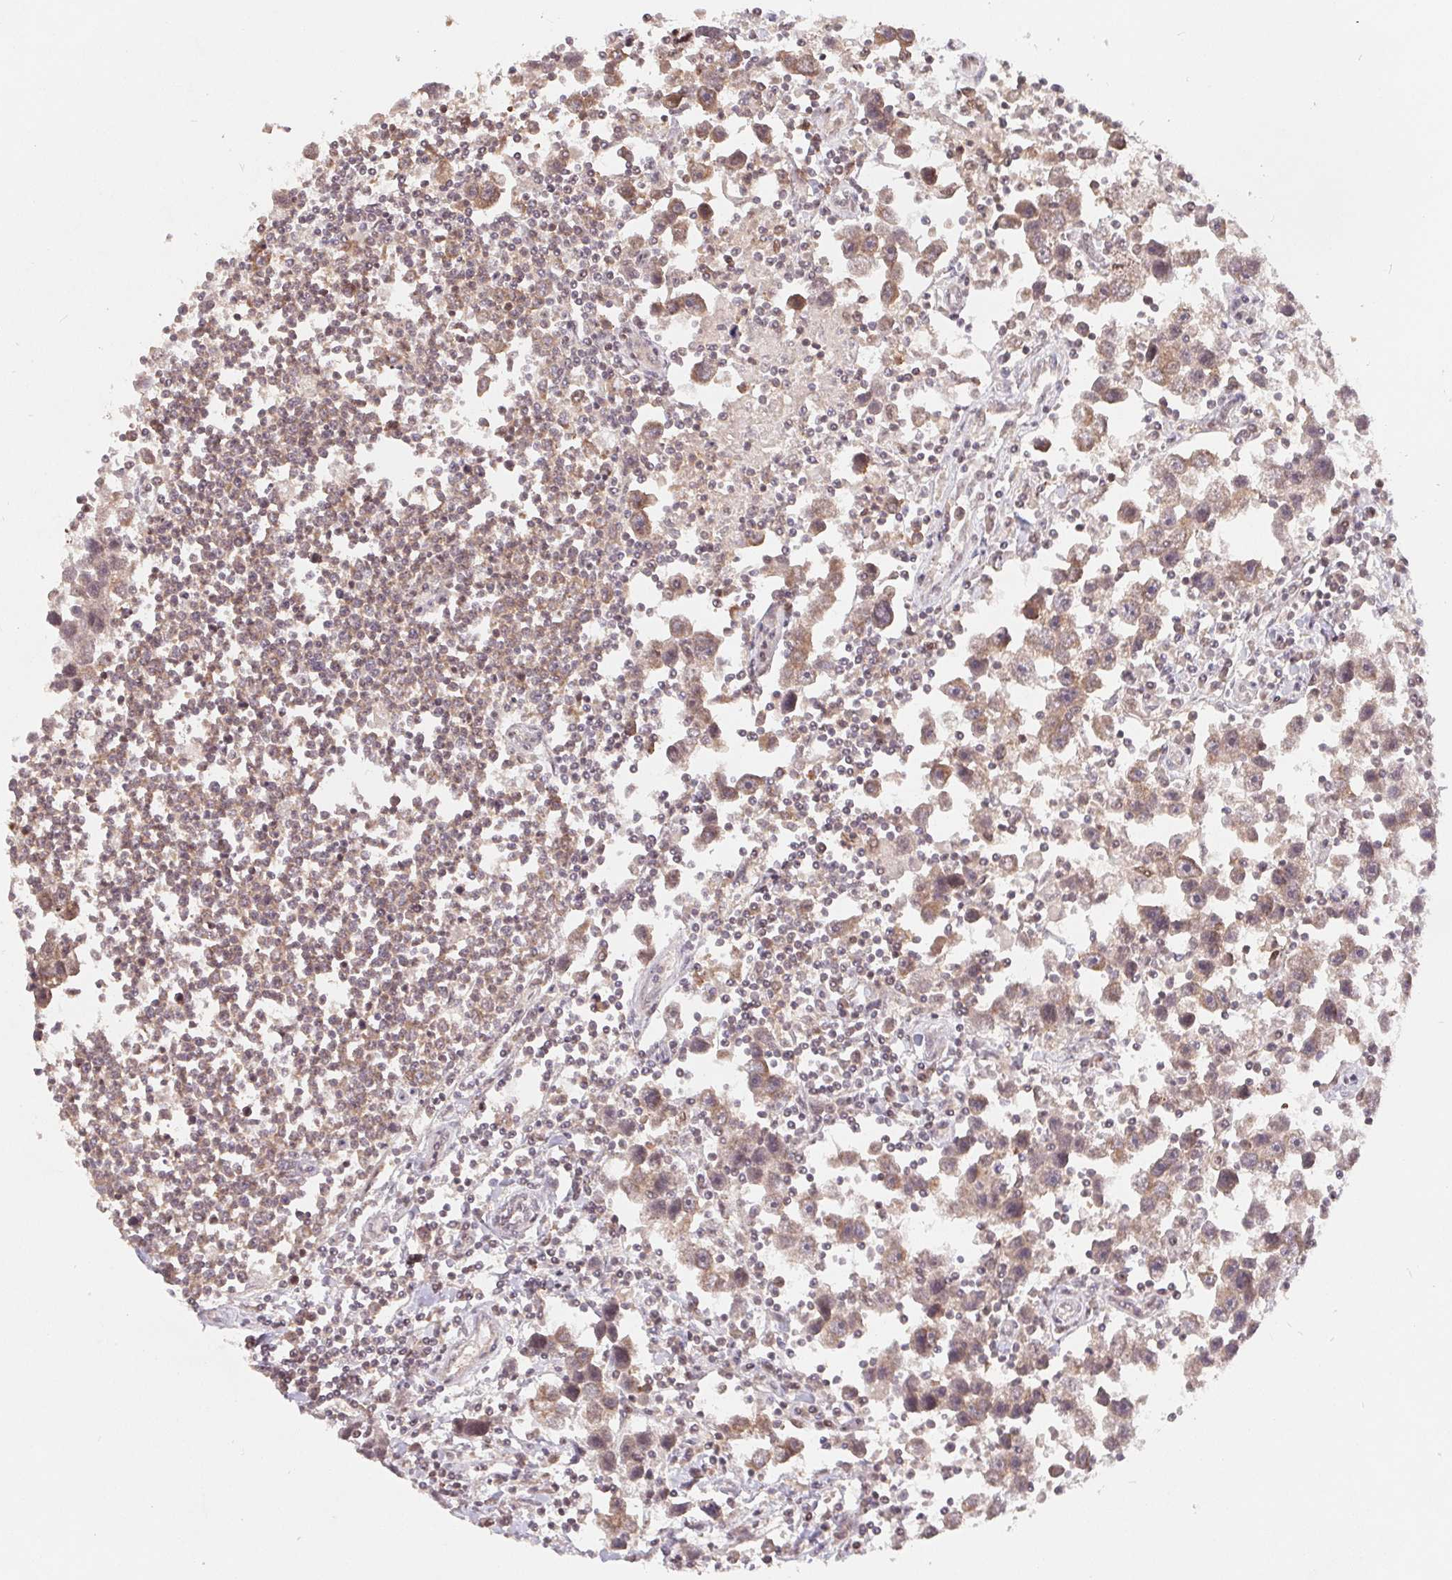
{"staining": {"intensity": "weak", "quantity": ">75%", "location": "cytoplasmic/membranous"}, "tissue": "testis cancer", "cell_type": "Tumor cells", "image_type": "cancer", "snomed": [{"axis": "morphology", "description": "Seminoma, NOS"}, {"axis": "topography", "description": "Testis"}], "caption": "A photomicrograph showing weak cytoplasmic/membranous expression in about >75% of tumor cells in testis cancer (seminoma), as visualized by brown immunohistochemical staining.", "gene": "HMGN3", "patient": {"sex": "male", "age": 30}}